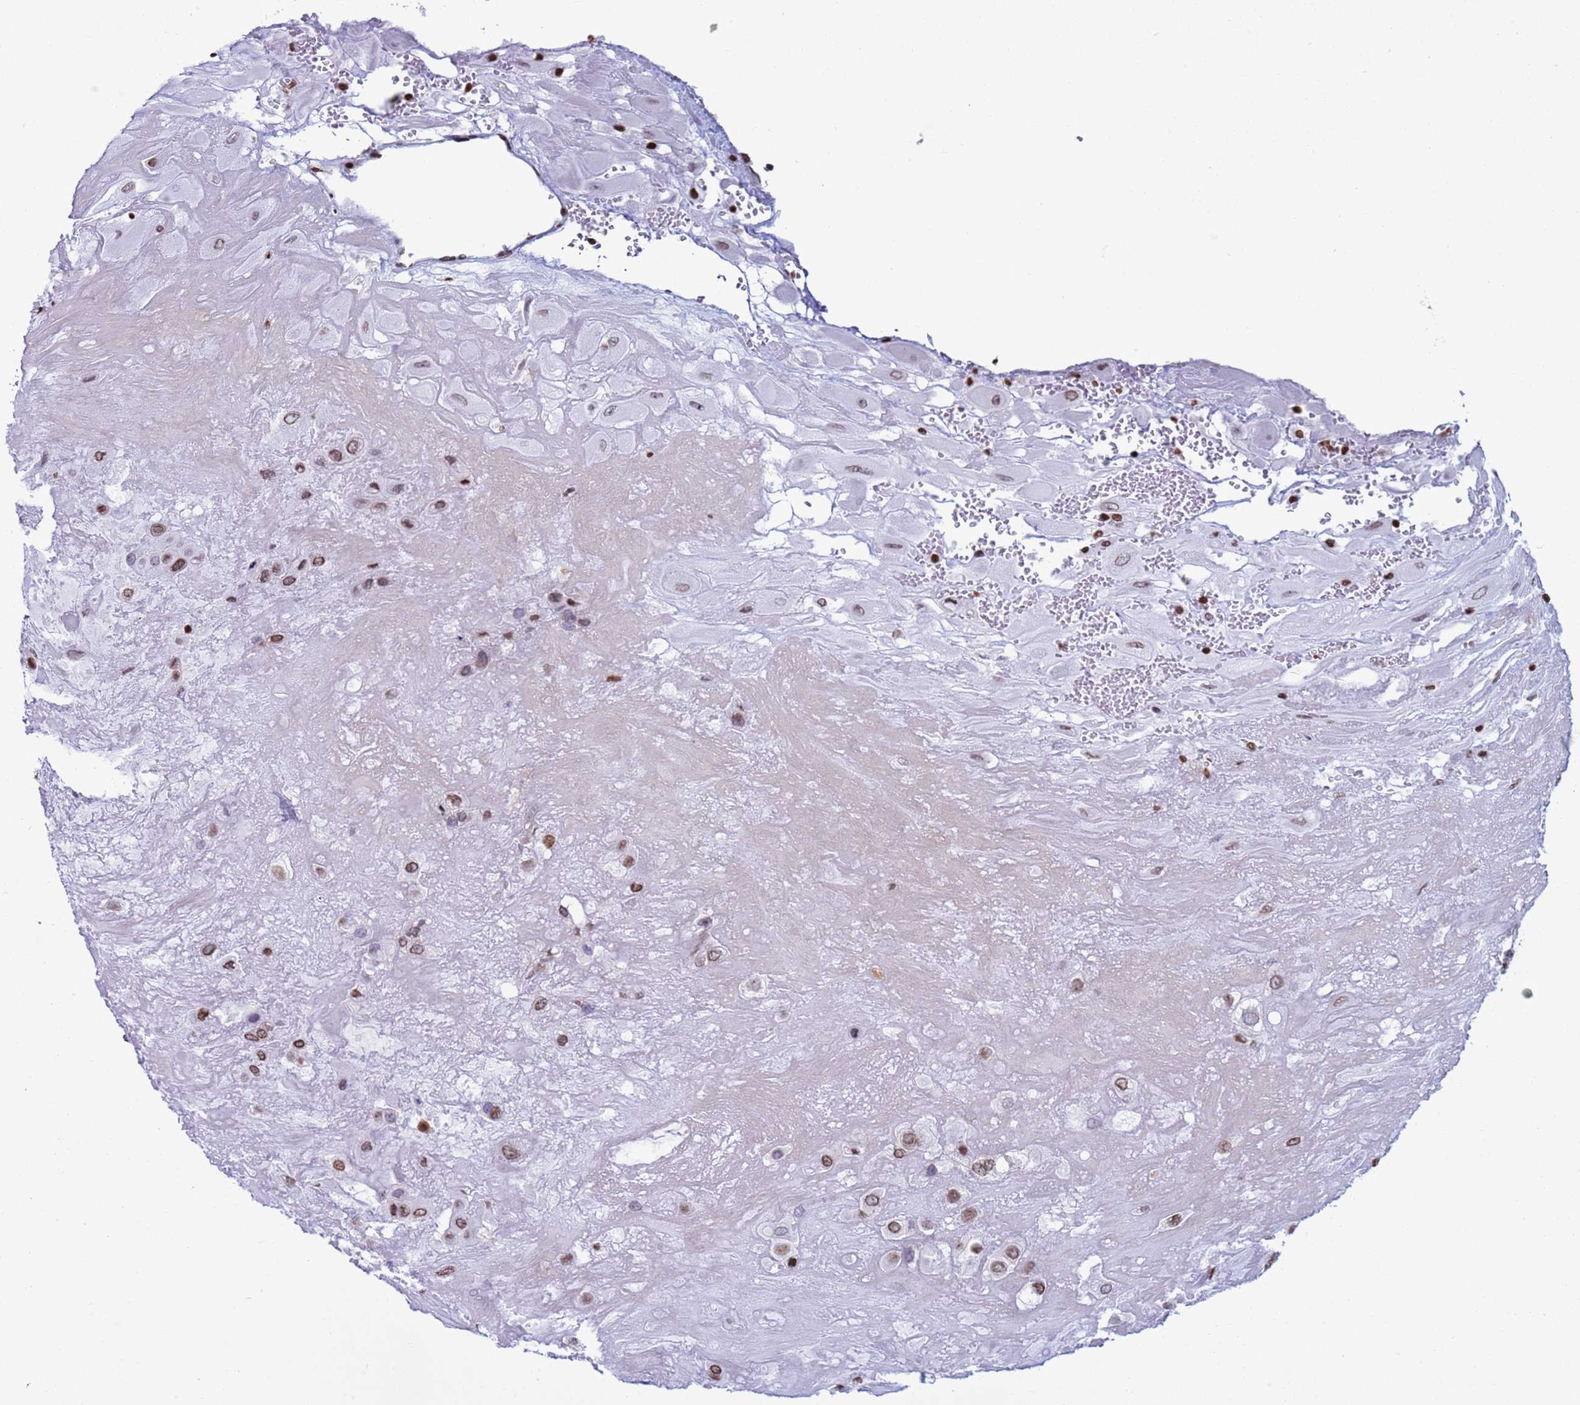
{"staining": {"intensity": "moderate", "quantity": ">75%", "location": "nuclear"}, "tissue": "placenta", "cell_type": "Decidual cells", "image_type": "normal", "snomed": [{"axis": "morphology", "description": "Normal tissue, NOS"}, {"axis": "topography", "description": "Placenta"}], "caption": "The micrograph reveals staining of unremarkable placenta, revealing moderate nuclear protein staining (brown color) within decidual cells. Nuclei are stained in blue.", "gene": "H4C11", "patient": {"sex": "female", "age": 32}}